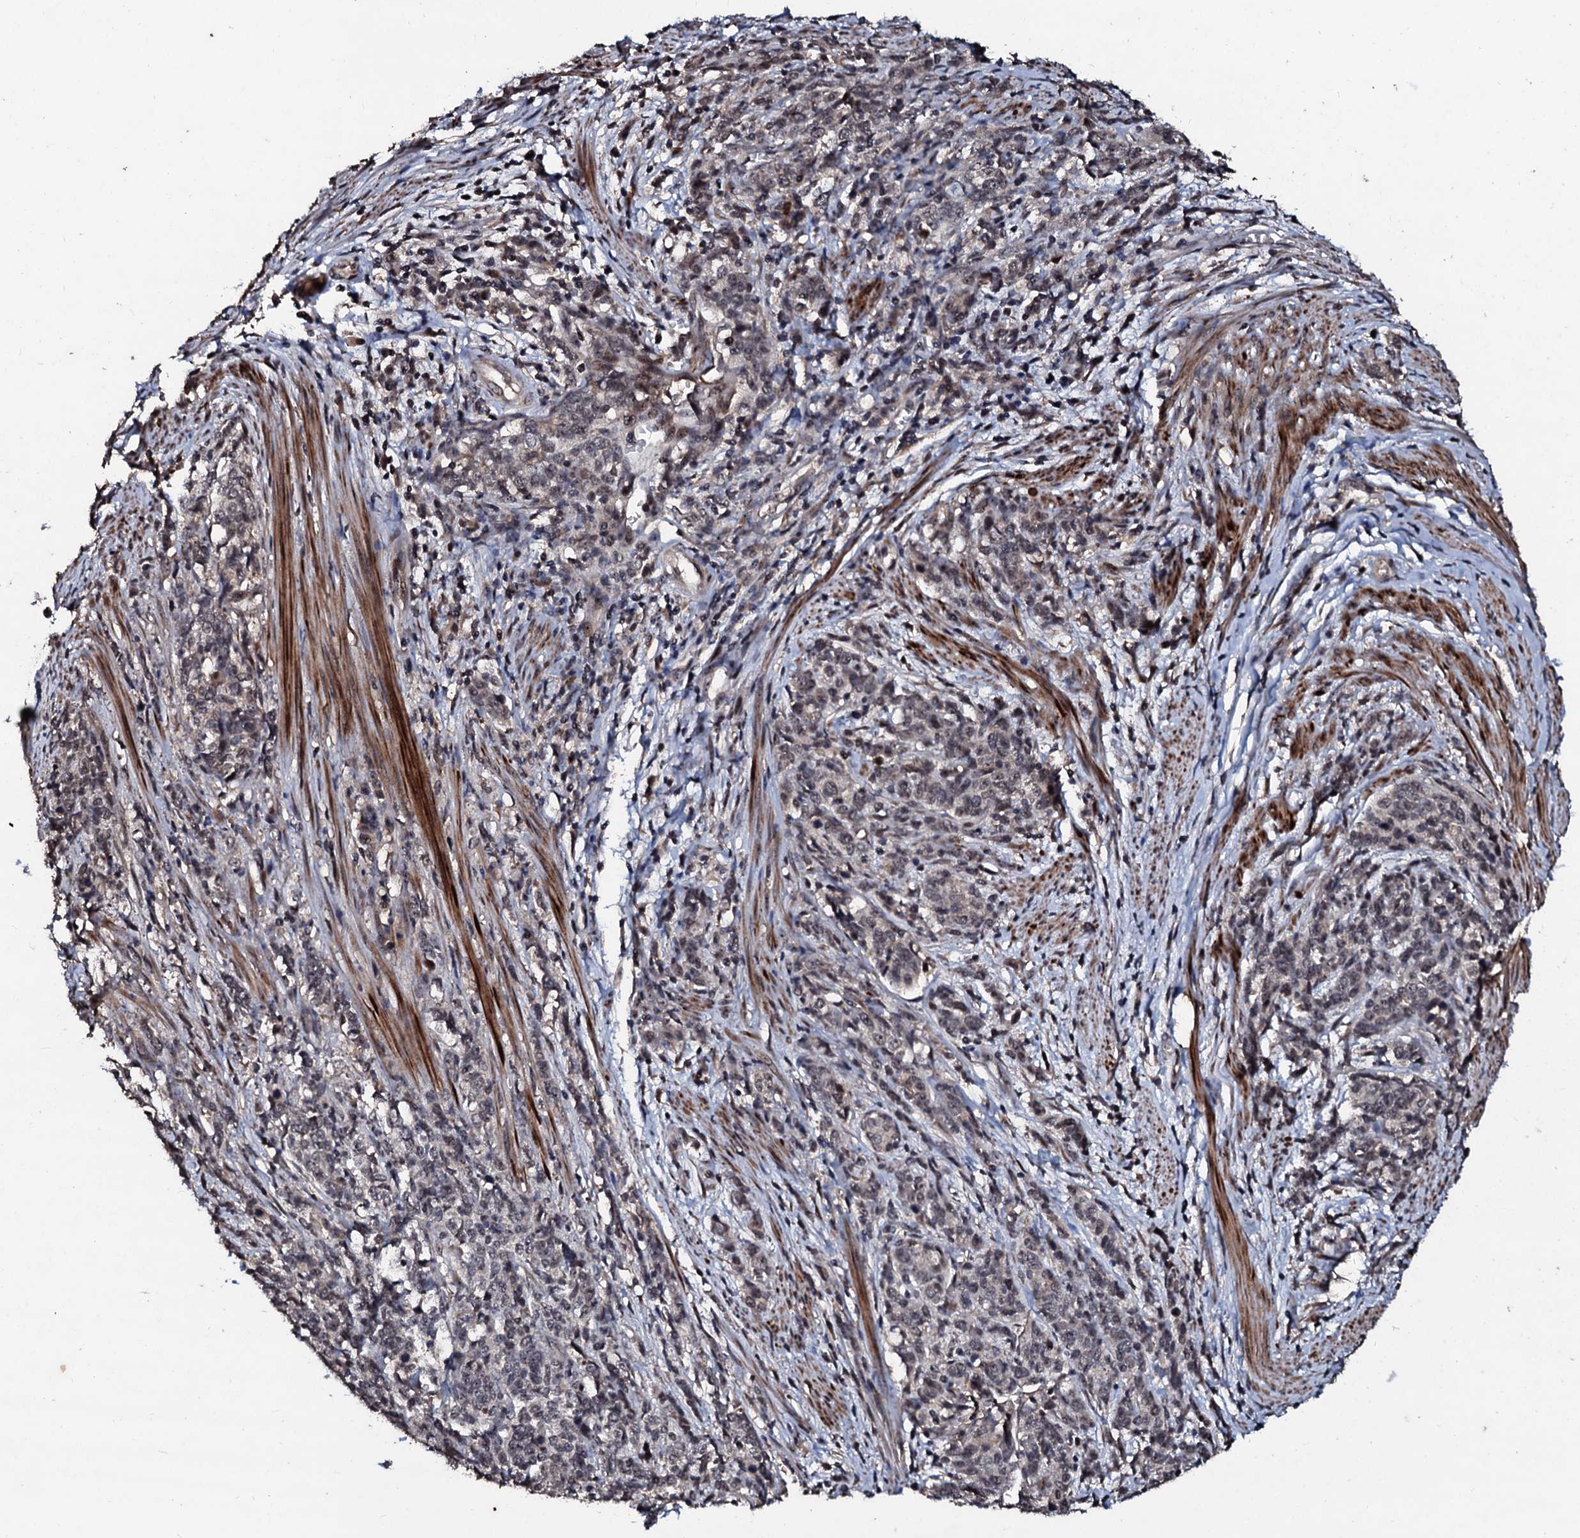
{"staining": {"intensity": "negative", "quantity": "none", "location": "none"}, "tissue": "cervical cancer", "cell_type": "Tumor cells", "image_type": "cancer", "snomed": [{"axis": "morphology", "description": "Squamous cell carcinoma, NOS"}, {"axis": "topography", "description": "Cervix"}], "caption": "Squamous cell carcinoma (cervical) was stained to show a protein in brown. There is no significant staining in tumor cells.", "gene": "SUPT7L", "patient": {"sex": "female", "age": 60}}